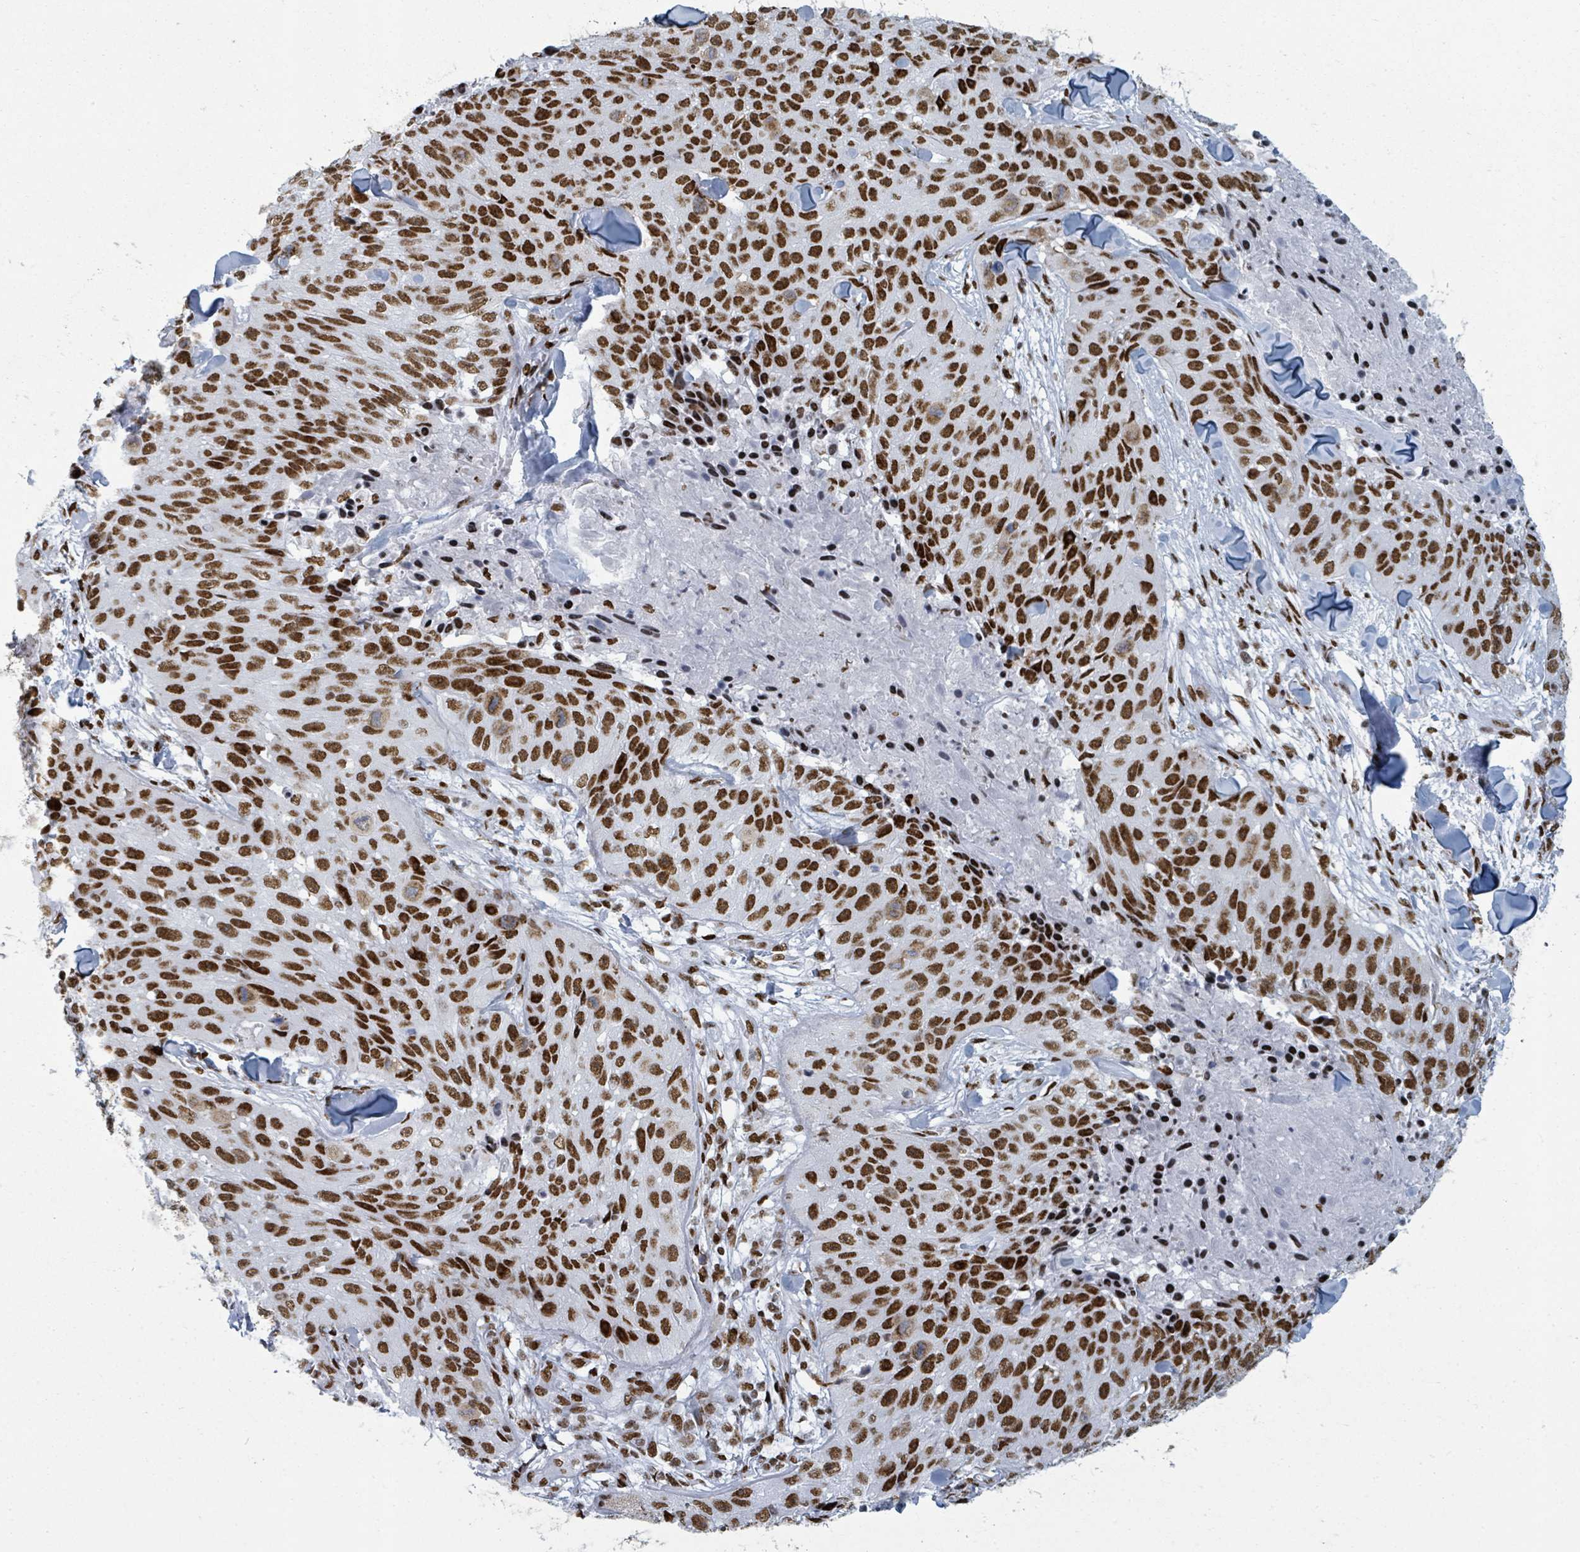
{"staining": {"intensity": "strong", "quantity": ">75%", "location": "nuclear"}, "tissue": "skin cancer", "cell_type": "Tumor cells", "image_type": "cancer", "snomed": [{"axis": "morphology", "description": "Squamous cell carcinoma, NOS"}, {"axis": "topography", "description": "Skin"}], "caption": "Skin squamous cell carcinoma stained for a protein demonstrates strong nuclear positivity in tumor cells.", "gene": "DHX16", "patient": {"sex": "female", "age": 87}}